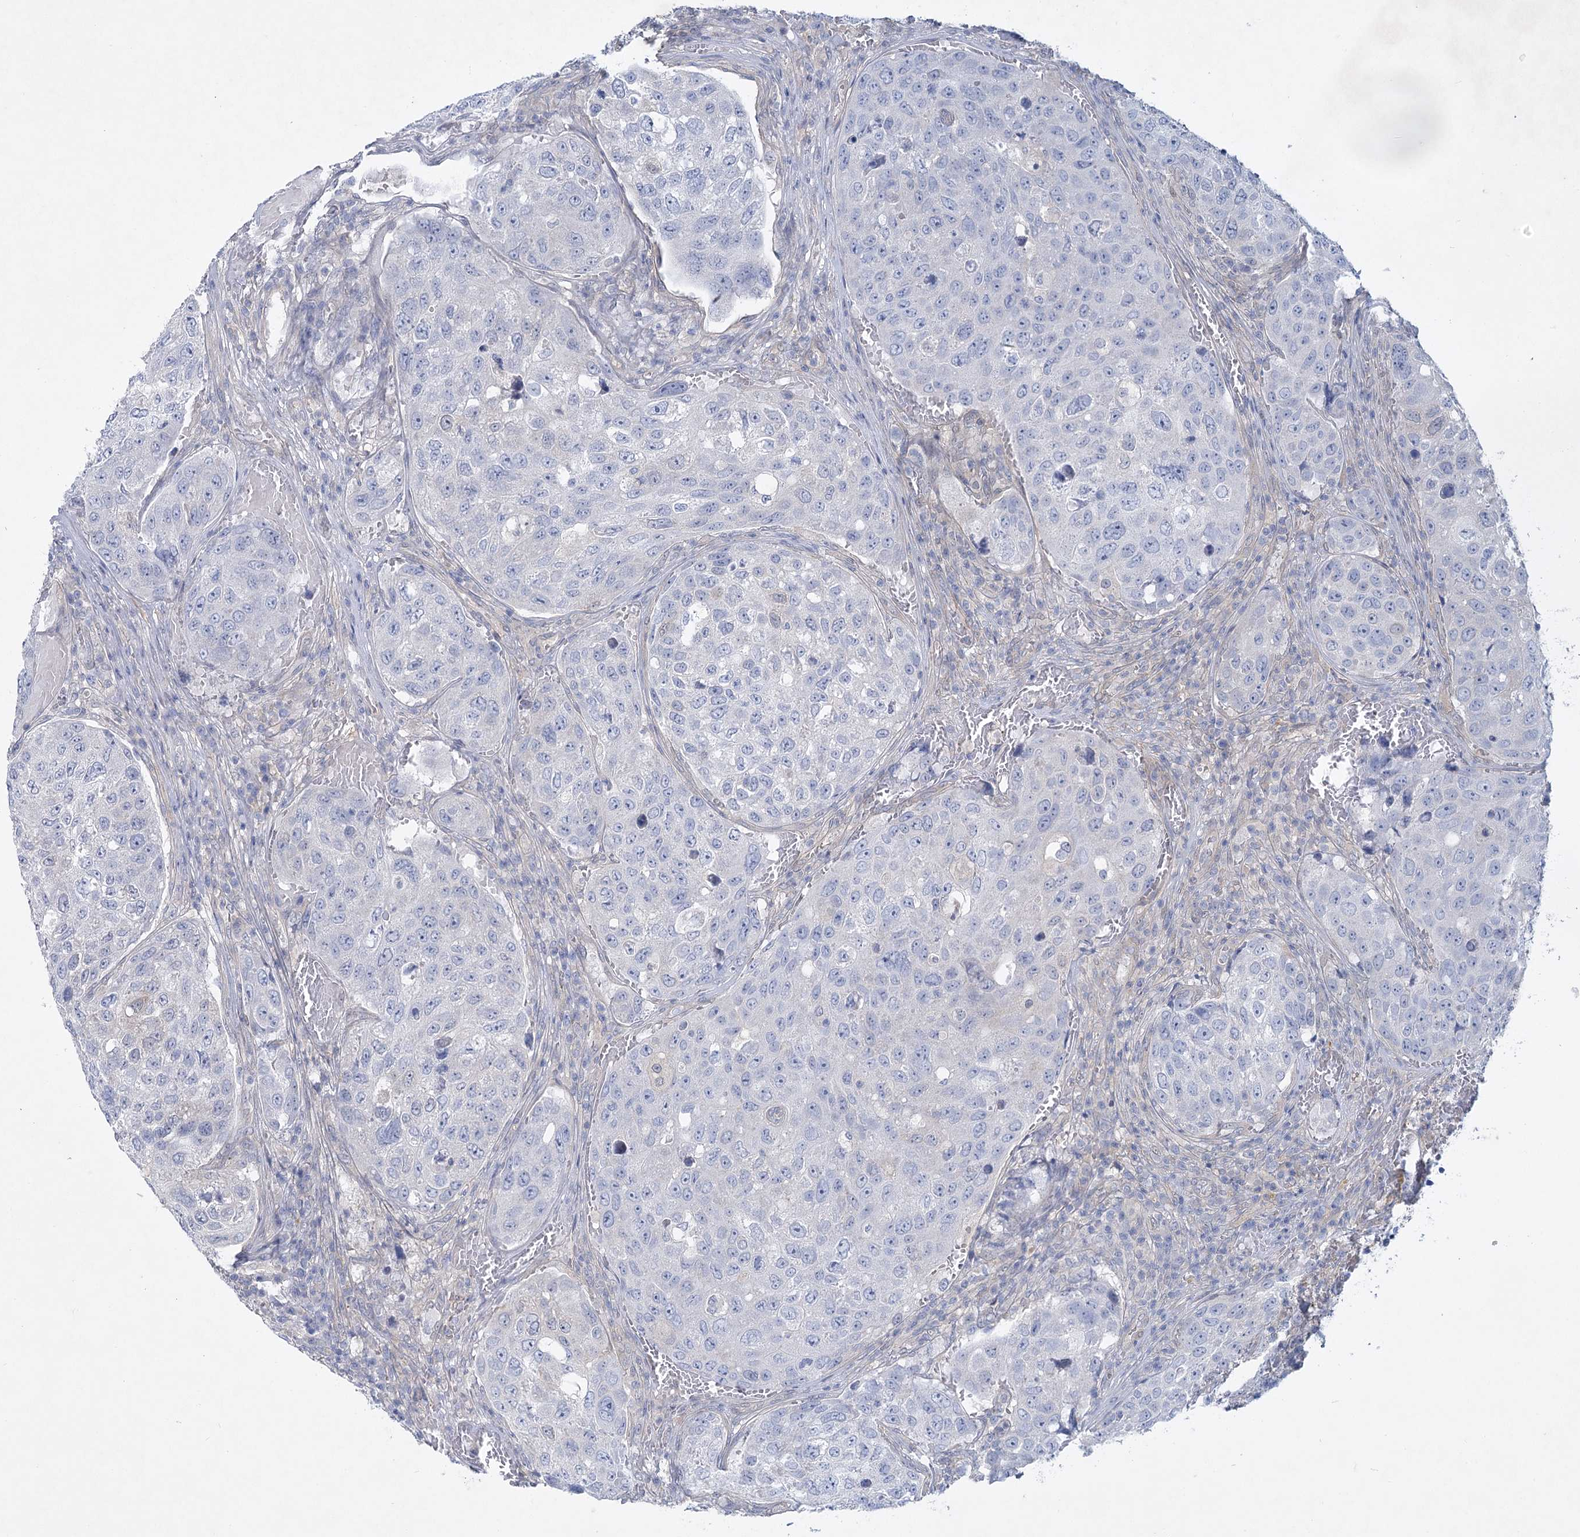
{"staining": {"intensity": "negative", "quantity": "none", "location": "none"}, "tissue": "urothelial cancer", "cell_type": "Tumor cells", "image_type": "cancer", "snomed": [{"axis": "morphology", "description": "Urothelial carcinoma, High grade"}, {"axis": "topography", "description": "Lymph node"}, {"axis": "topography", "description": "Urinary bladder"}], "caption": "Immunohistochemistry photomicrograph of neoplastic tissue: human high-grade urothelial carcinoma stained with DAB shows no significant protein staining in tumor cells.", "gene": "AAMDC", "patient": {"sex": "male", "age": 51}}